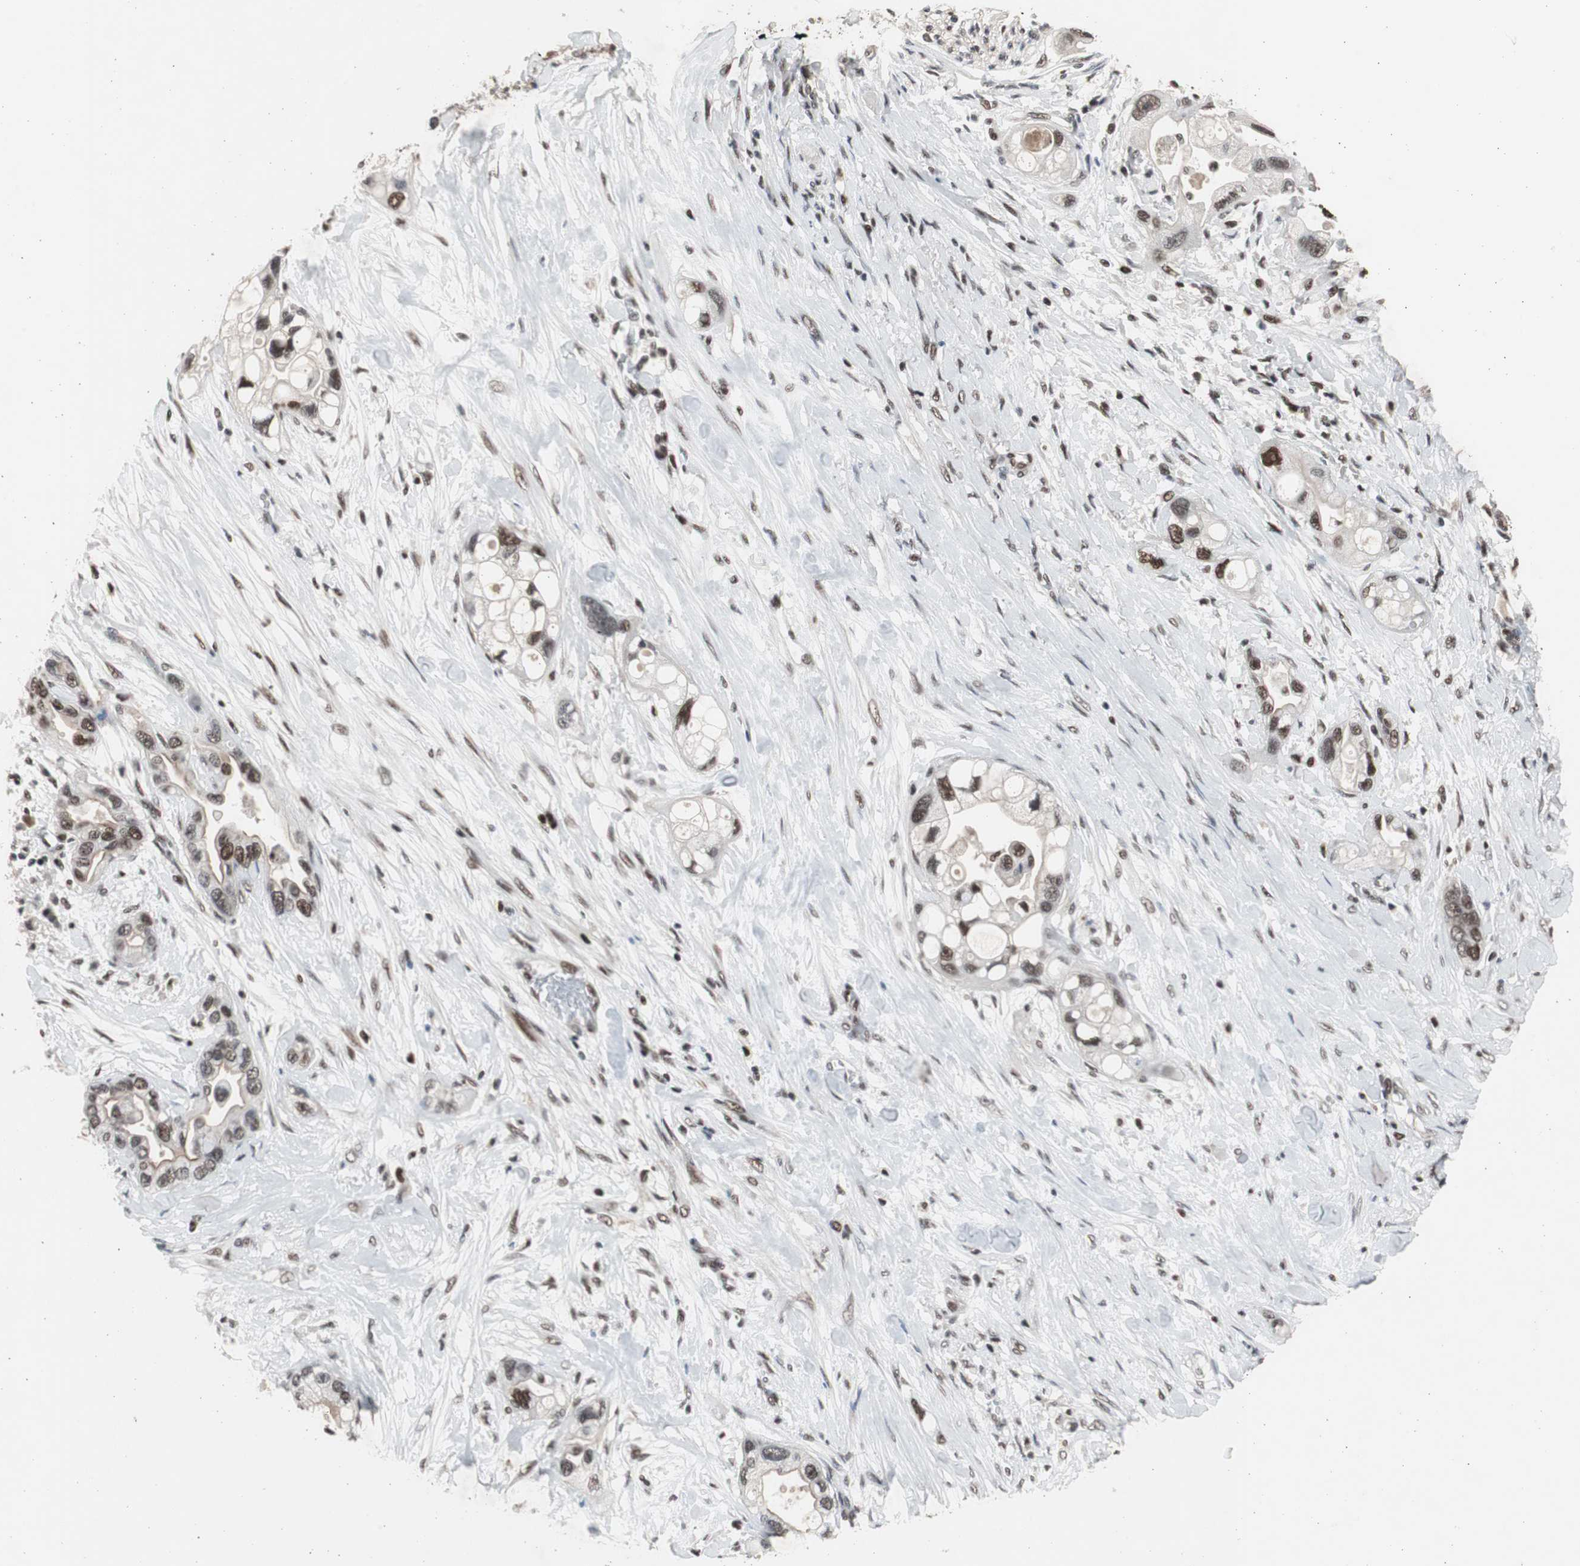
{"staining": {"intensity": "strong", "quantity": ">75%", "location": "nuclear"}, "tissue": "pancreatic cancer", "cell_type": "Tumor cells", "image_type": "cancer", "snomed": [{"axis": "morphology", "description": "Adenocarcinoma, NOS"}, {"axis": "topography", "description": "Pancreas"}], "caption": "The histopathology image displays a brown stain indicating the presence of a protein in the nuclear of tumor cells in pancreatic cancer (adenocarcinoma).", "gene": "RPA1", "patient": {"sex": "female", "age": 77}}